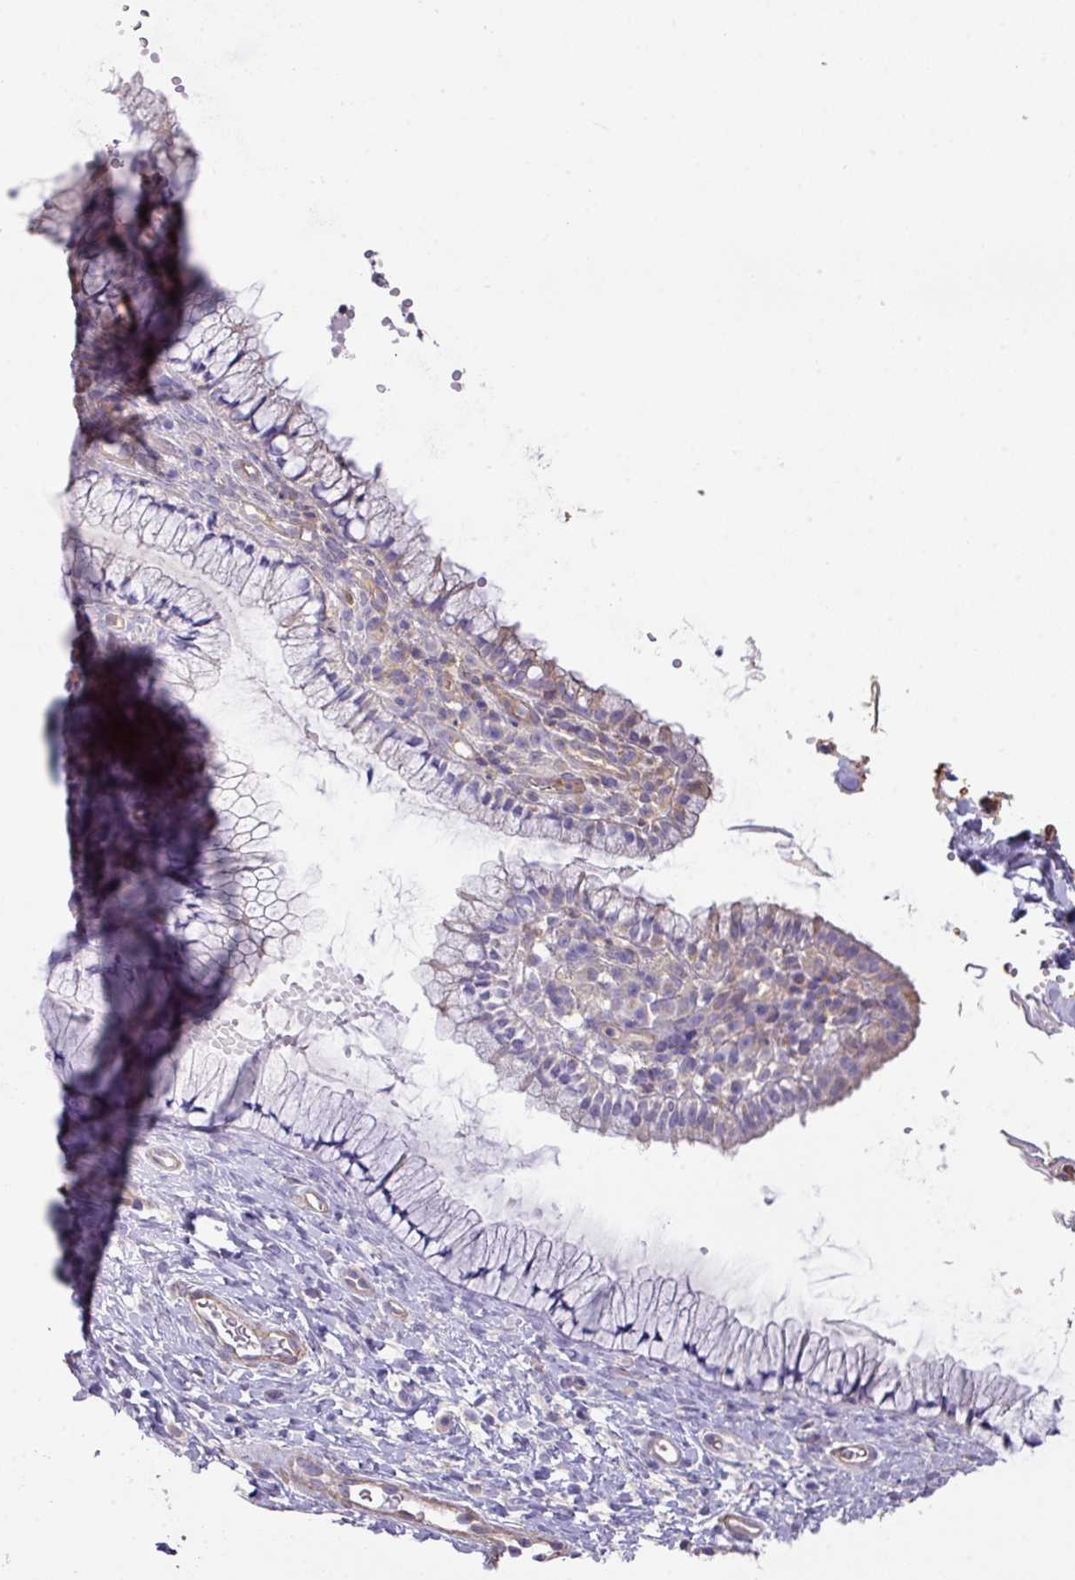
{"staining": {"intensity": "negative", "quantity": "none", "location": "none"}, "tissue": "cervix", "cell_type": "Glandular cells", "image_type": "normal", "snomed": [{"axis": "morphology", "description": "Normal tissue, NOS"}, {"axis": "topography", "description": "Cervix"}], "caption": "IHC photomicrograph of unremarkable cervix: cervix stained with DAB exhibits no significant protein positivity in glandular cells.", "gene": "CALML4", "patient": {"sex": "female", "age": 36}}